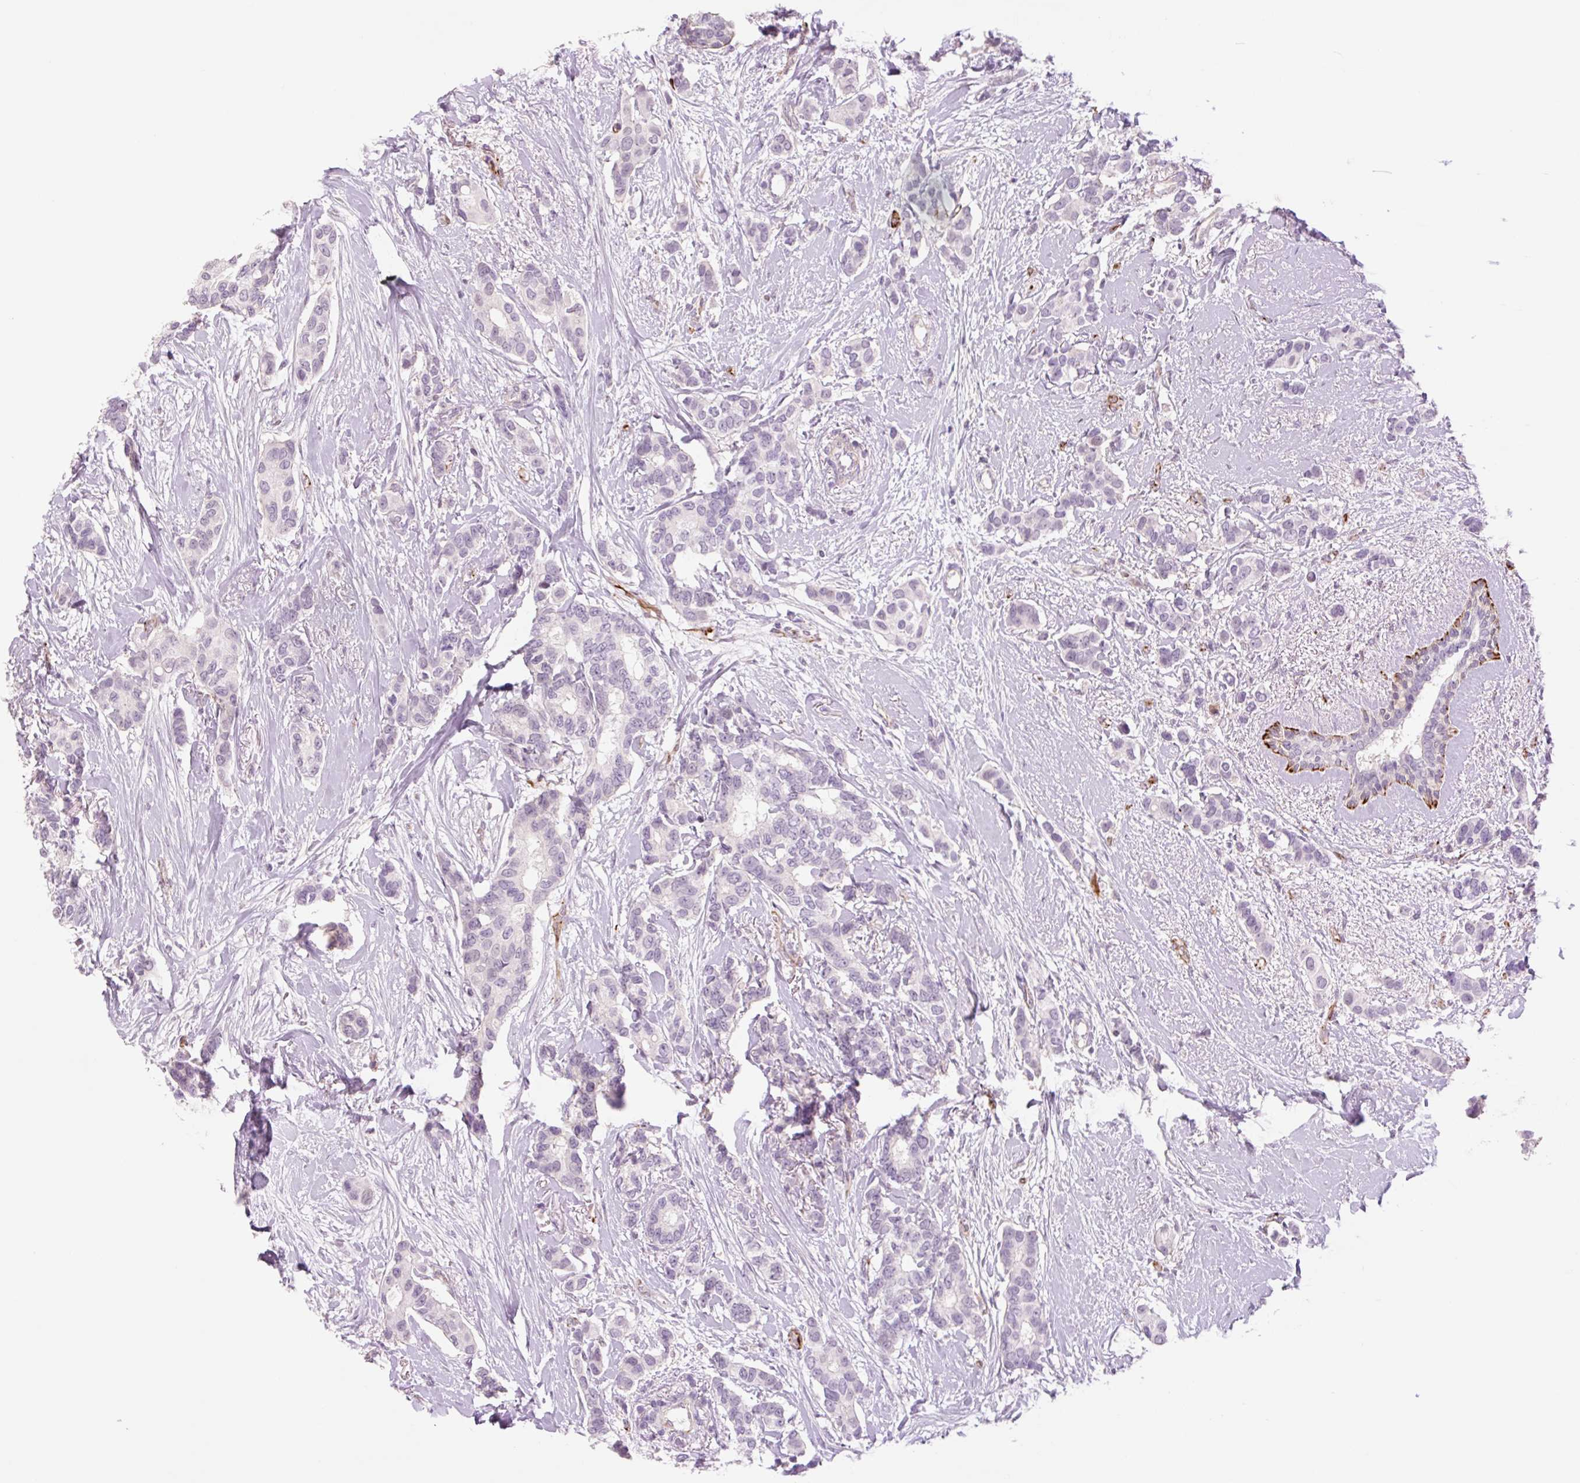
{"staining": {"intensity": "negative", "quantity": "none", "location": "none"}, "tissue": "breast cancer", "cell_type": "Tumor cells", "image_type": "cancer", "snomed": [{"axis": "morphology", "description": "Duct carcinoma"}, {"axis": "topography", "description": "Breast"}], "caption": "Immunohistochemistry (IHC) of breast intraductal carcinoma demonstrates no expression in tumor cells. The staining is performed using DAB brown chromogen with nuclei counter-stained in using hematoxylin.", "gene": "ZFYVE21", "patient": {"sex": "female", "age": 73}}